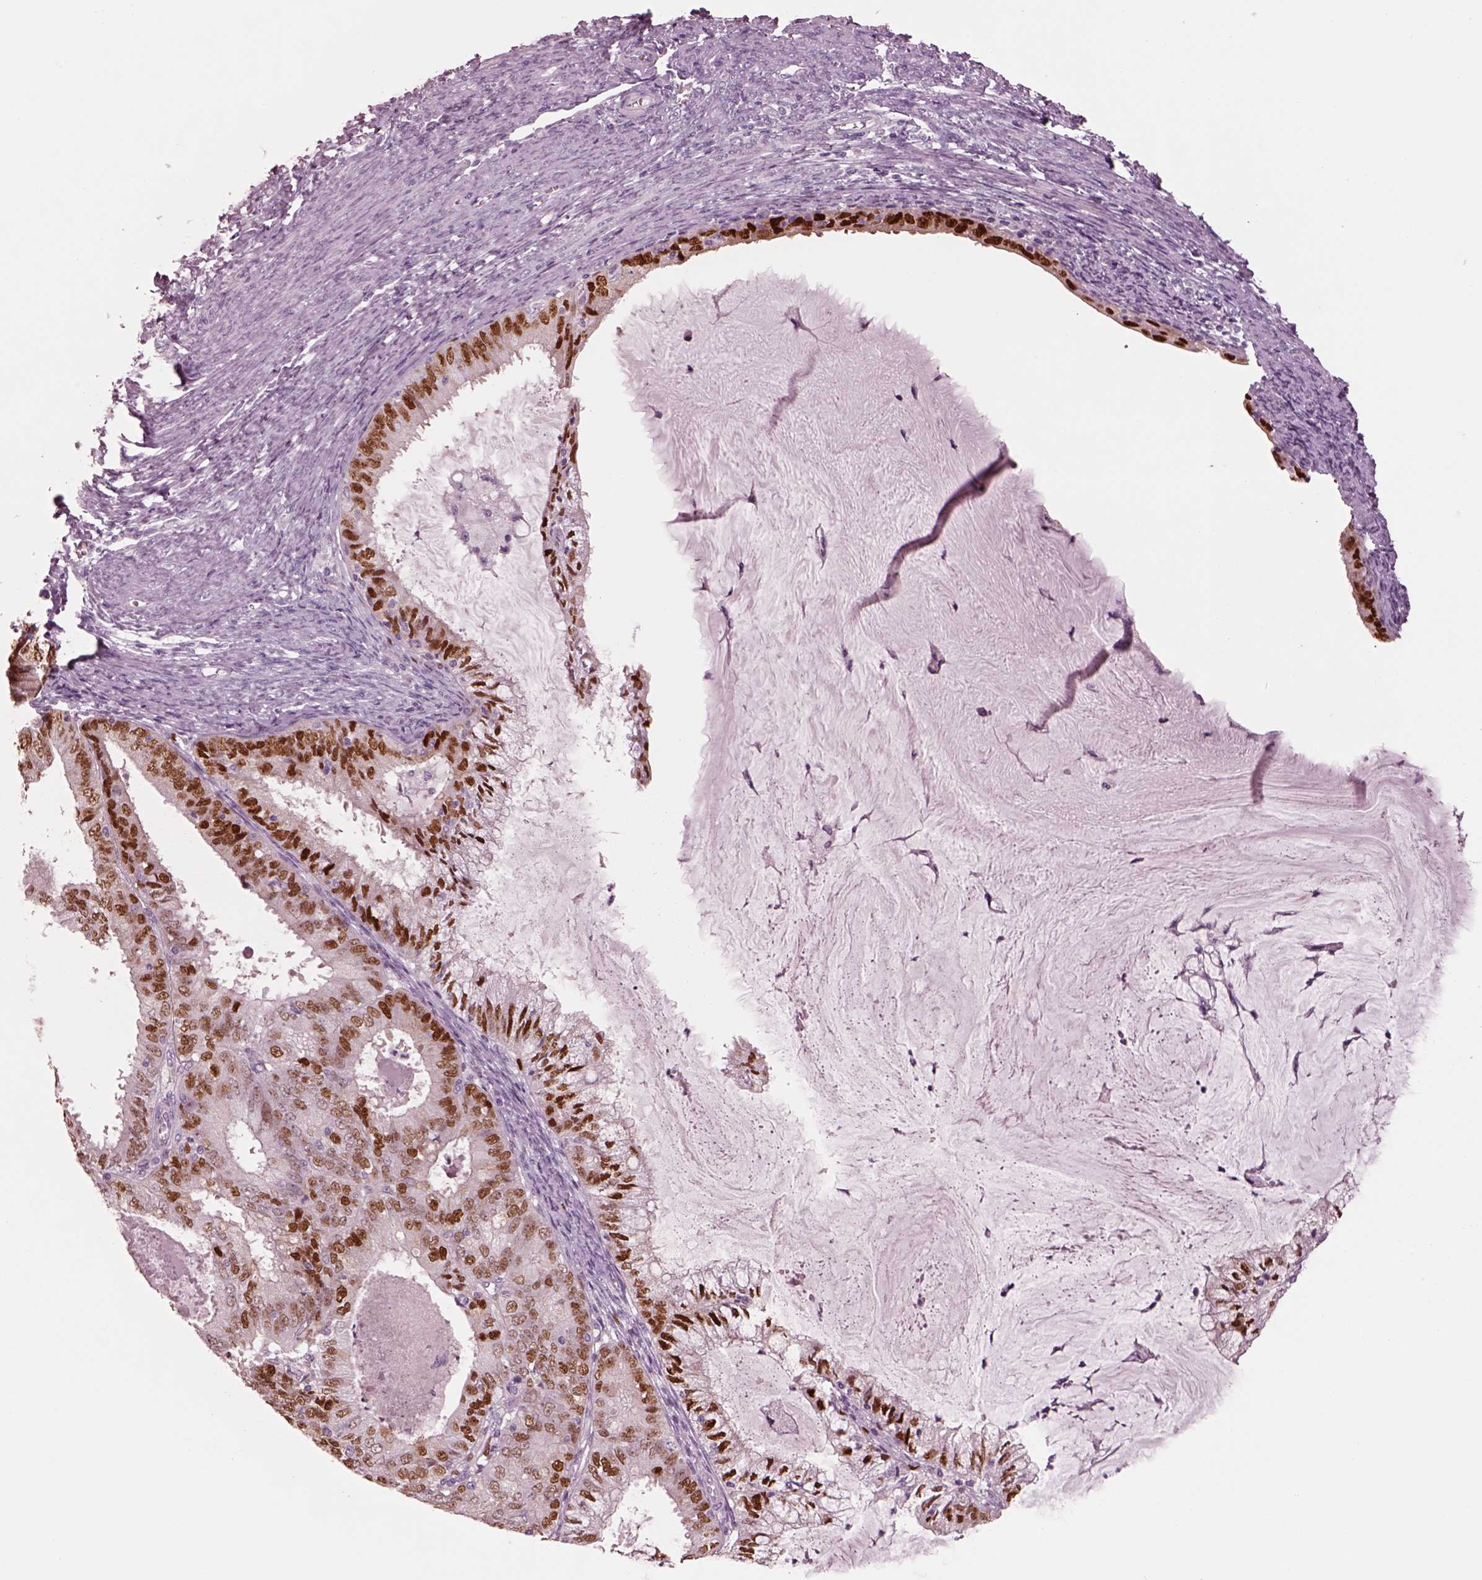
{"staining": {"intensity": "strong", "quantity": ">75%", "location": "nuclear"}, "tissue": "endometrial cancer", "cell_type": "Tumor cells", "image_type": "cancer", "snomed": [{"axis": "morphology", "description": "Adenocarcinoma, NOS"}, {"axis": "topography", "description": "Endometrium"}], "caption": "Tumor cells display high levels of strong nuclear staining in about >75% of cells in endometrial cancer (adenocarcinoma). (Brightfield microscopy of DAB IHC at high magnification).", "gene": "SOX9", "patient": {"sex": "female", "age": 57}}